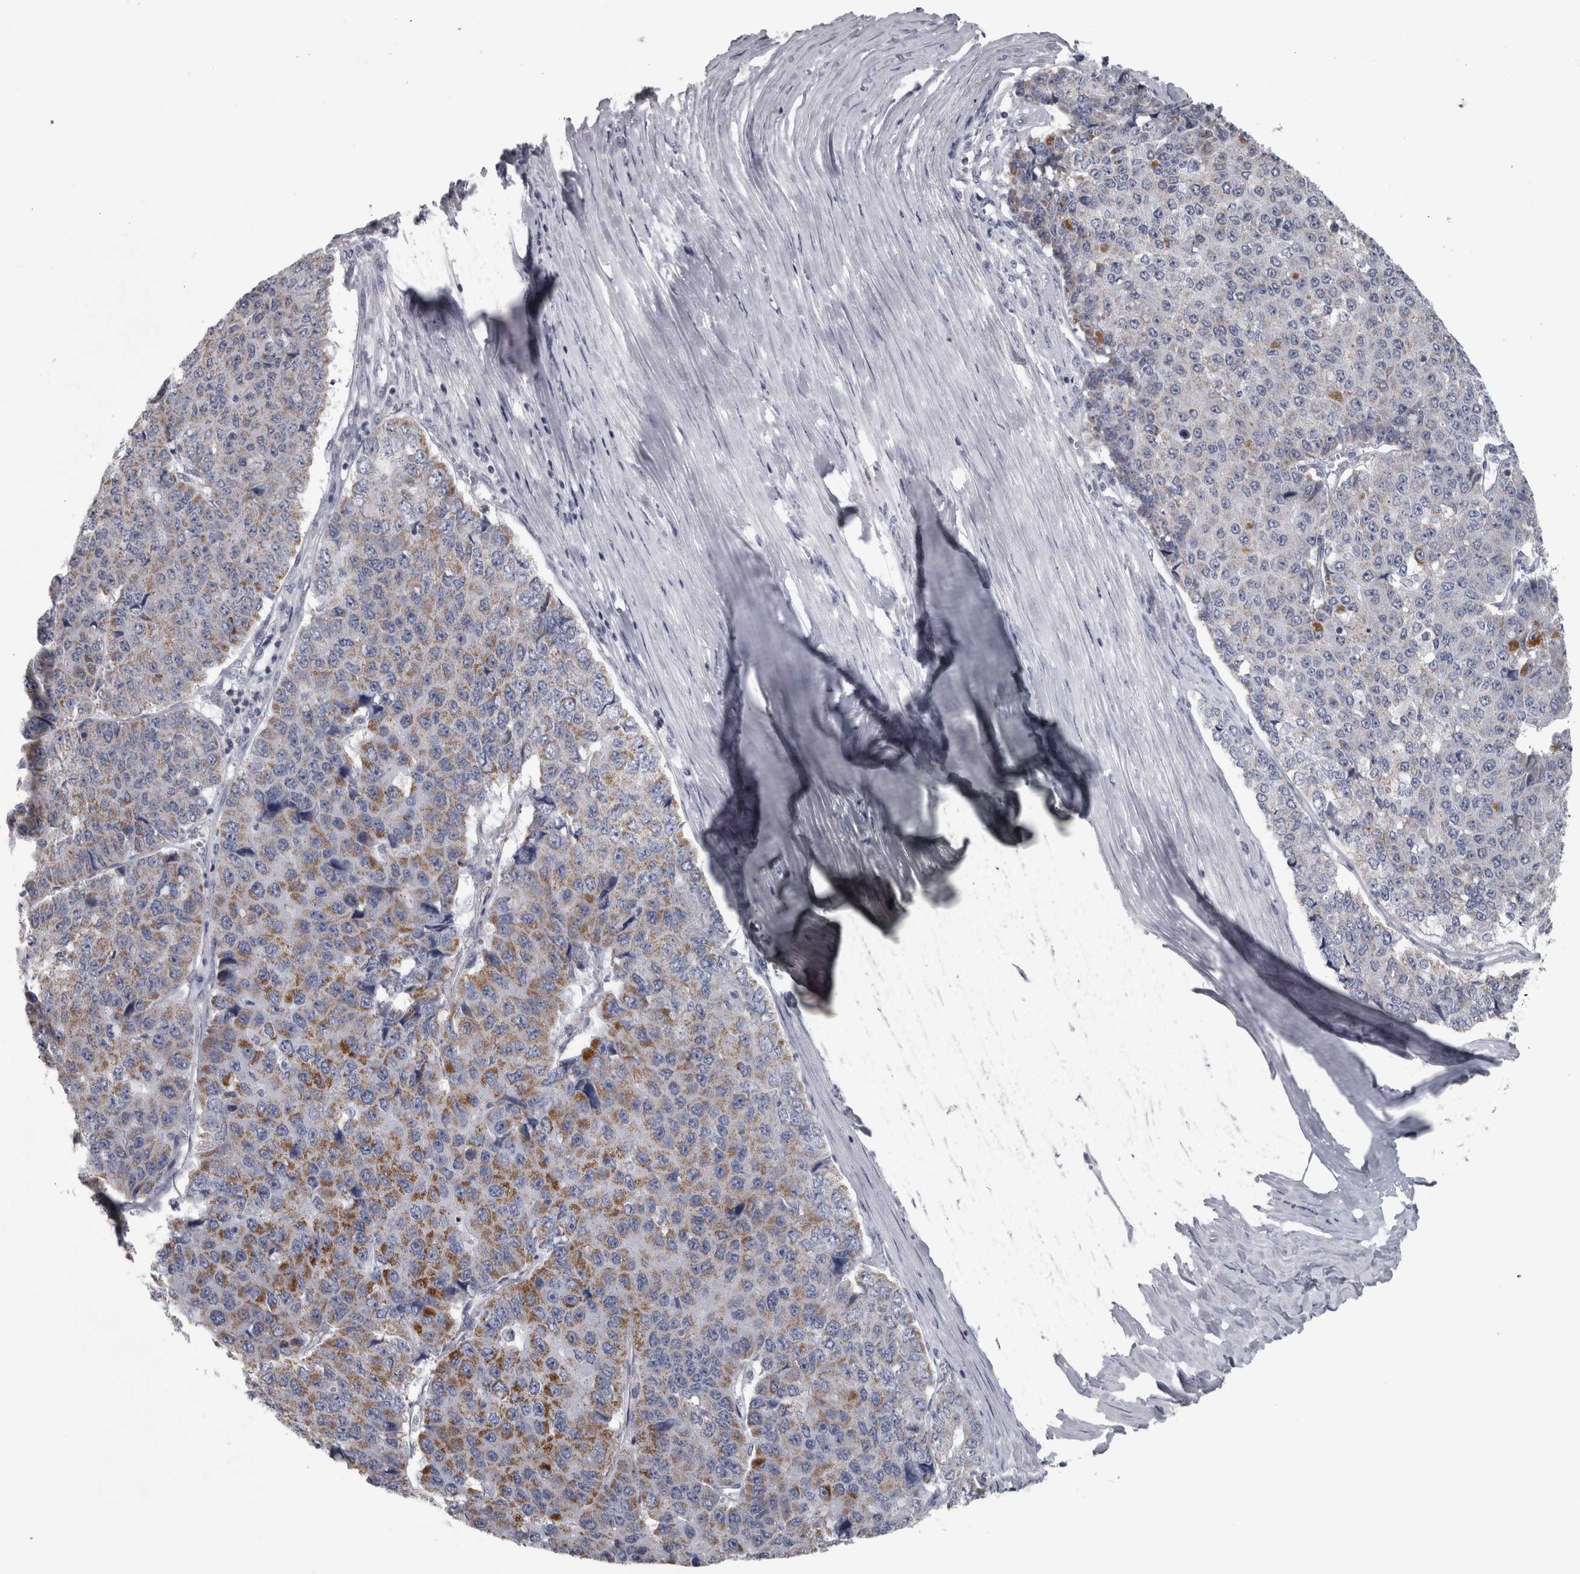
{"staining": {"intensity": "moderate", "quantity": ">75%", "location": "cytoplasmic/membranous"}, "tissue": "pancreatic cancer", "cell_type": "Tumor cells", "image_type": "cancer", "snomed": [{"axis": "morphology", "description": "Adenocarcinoma, NOS"}, {"axis": "topography", "description": "Pancreas"}], "caption": "Pancreatic cancer (adenocarcinoma) stained for a protein (brown) demonstrates moderate cytoplasmic/membranous positive expression in approximately >75% of tumor cells.", "gene": "DBT", "patient": {"sex": "male", "age": 50}}